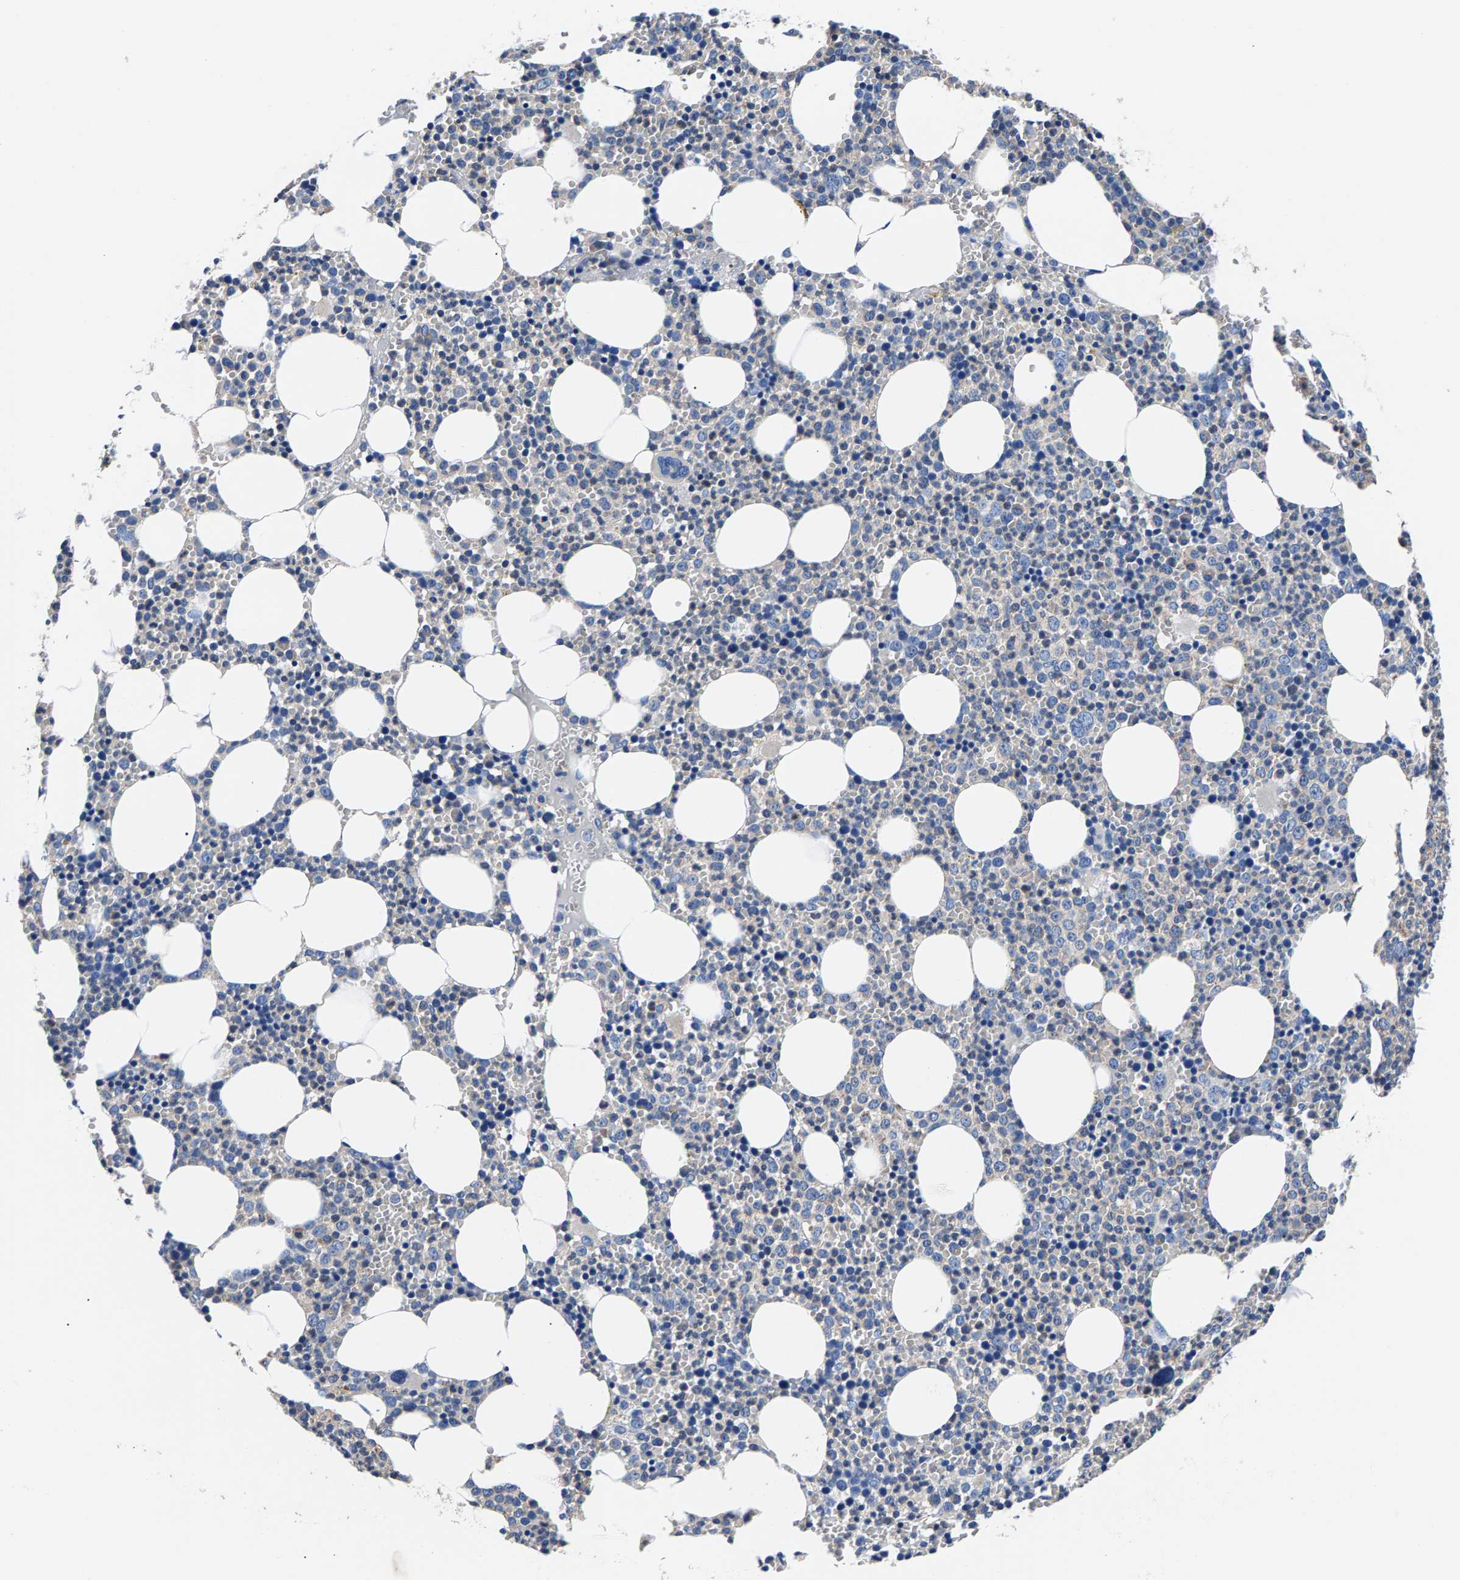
{"staining": {"intensity": "negative", "quantity": "none", "location": "none"}, "tissue": "bone marrow", "cell_type": "Hematopoietic cells", "image_type": "normal", "snomed": [{"axis": "morphology", "description": "Normal tissue, NOS"}, {"axis": "morphology", "description": "Inflammation, NOS"}, {"axis": "topography", "description": "Bone marrow"}], "caption": "Protein analysis of normal bone marrow shows no significant staining in hematopoietic cells.", "gene": "PHF24", "patient": {"sex": "female", "age": 67}}